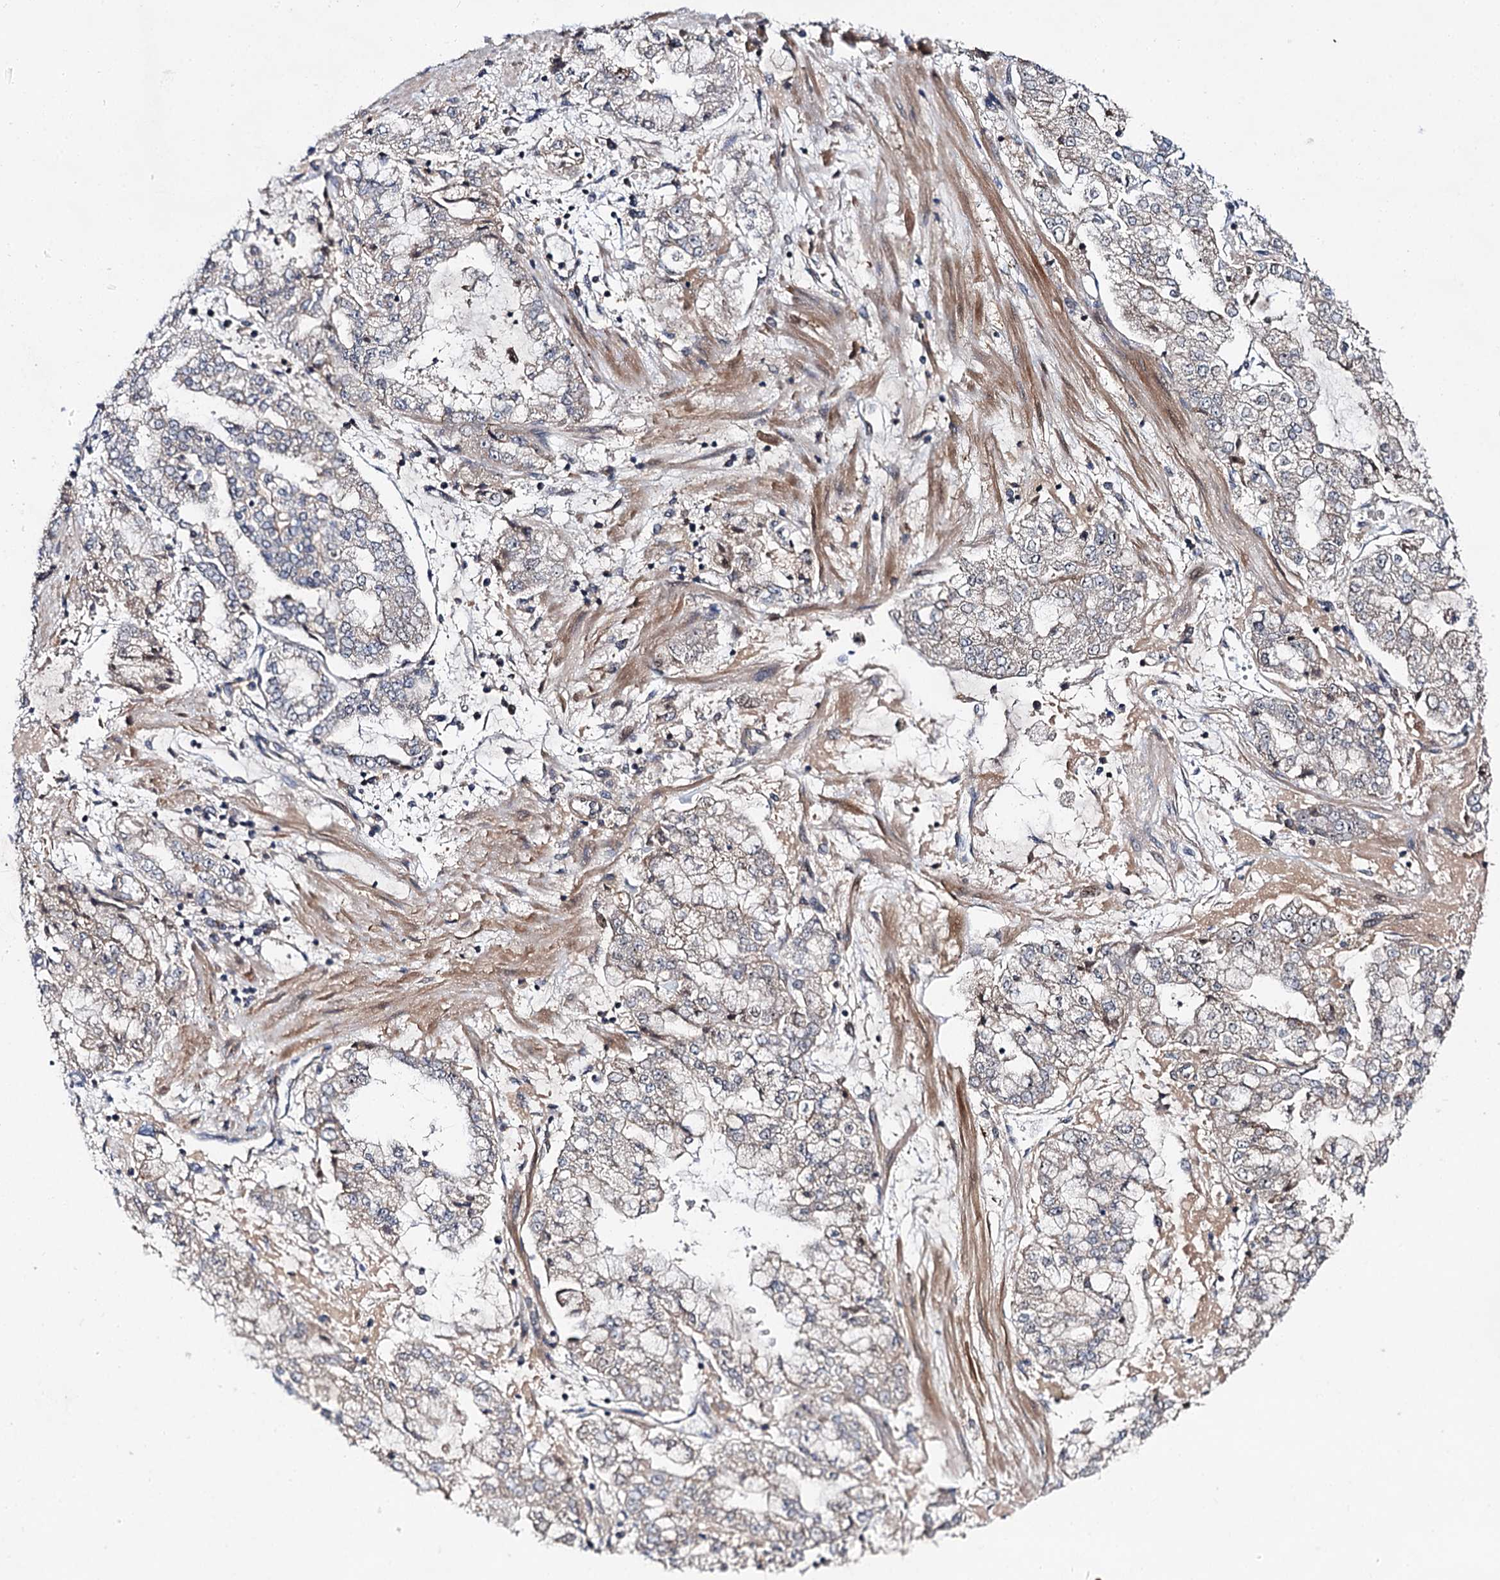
{"staining": {"intensity": "negative", "quantity": "none", "location": "none"}, "tissue": "stomach cancer", "cell_type": "Tumor cells", "image_type": "cancer", "snomed": [{"axis": "morphology", "description": "Adenocarcinoma, NOS"}, {"axis": "topography", "description": "Stomach"}], "caption": "Micrograph shows no protein expression in tumor cells of adenocarcinoma (stomach) tissue. (IHC, brightfield microscopy, high magnification).", "gene": "ABLIM1", "patient": {"sex": "male", "age": 76}}